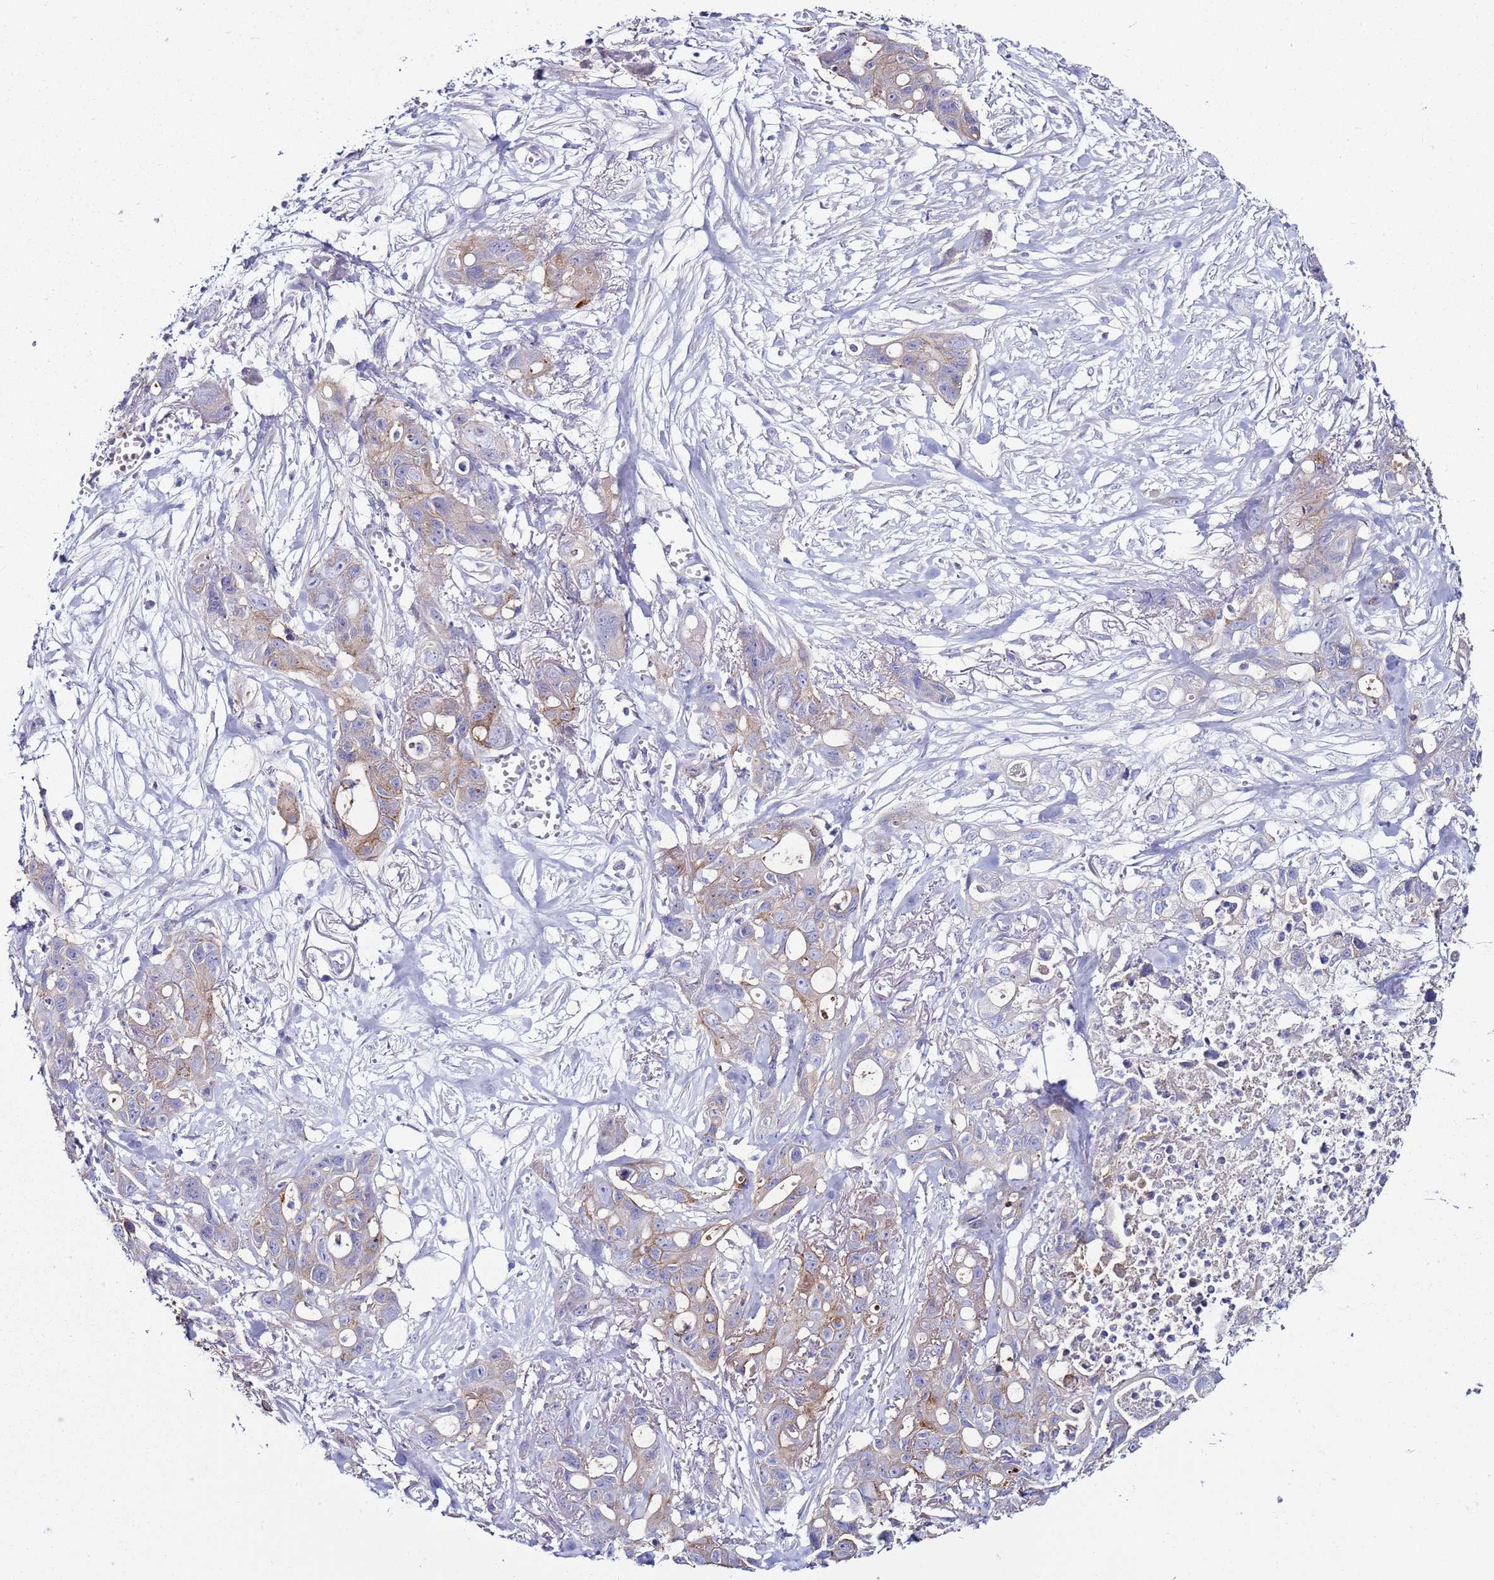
{"staining": {"intensity": "weak", "quantity": "25%-75%", "location": "cytoplasmic/membranous"}, "tissue": "ovarian cancer", "cell_type": "Tumor cells", "image_type": "cancer", "snomed": [{"axis": "morphology", "description": "Cystadenocarcinoma, mucinous, NOS"}, {"axis": "topography", "description": "Ovary"}], "caption": "High-power microscopy captured an immunohistochemistry image of ovarian mucinous cystadenocarcinoma, revealing weak cytoplasmic/membranous expression in about 25%-75% of tumor cells. (Brightfield microscopy of DAB IHC at high magnification).", "gene": "GPN3", "patient": {"sex": "female", "age": 70}}